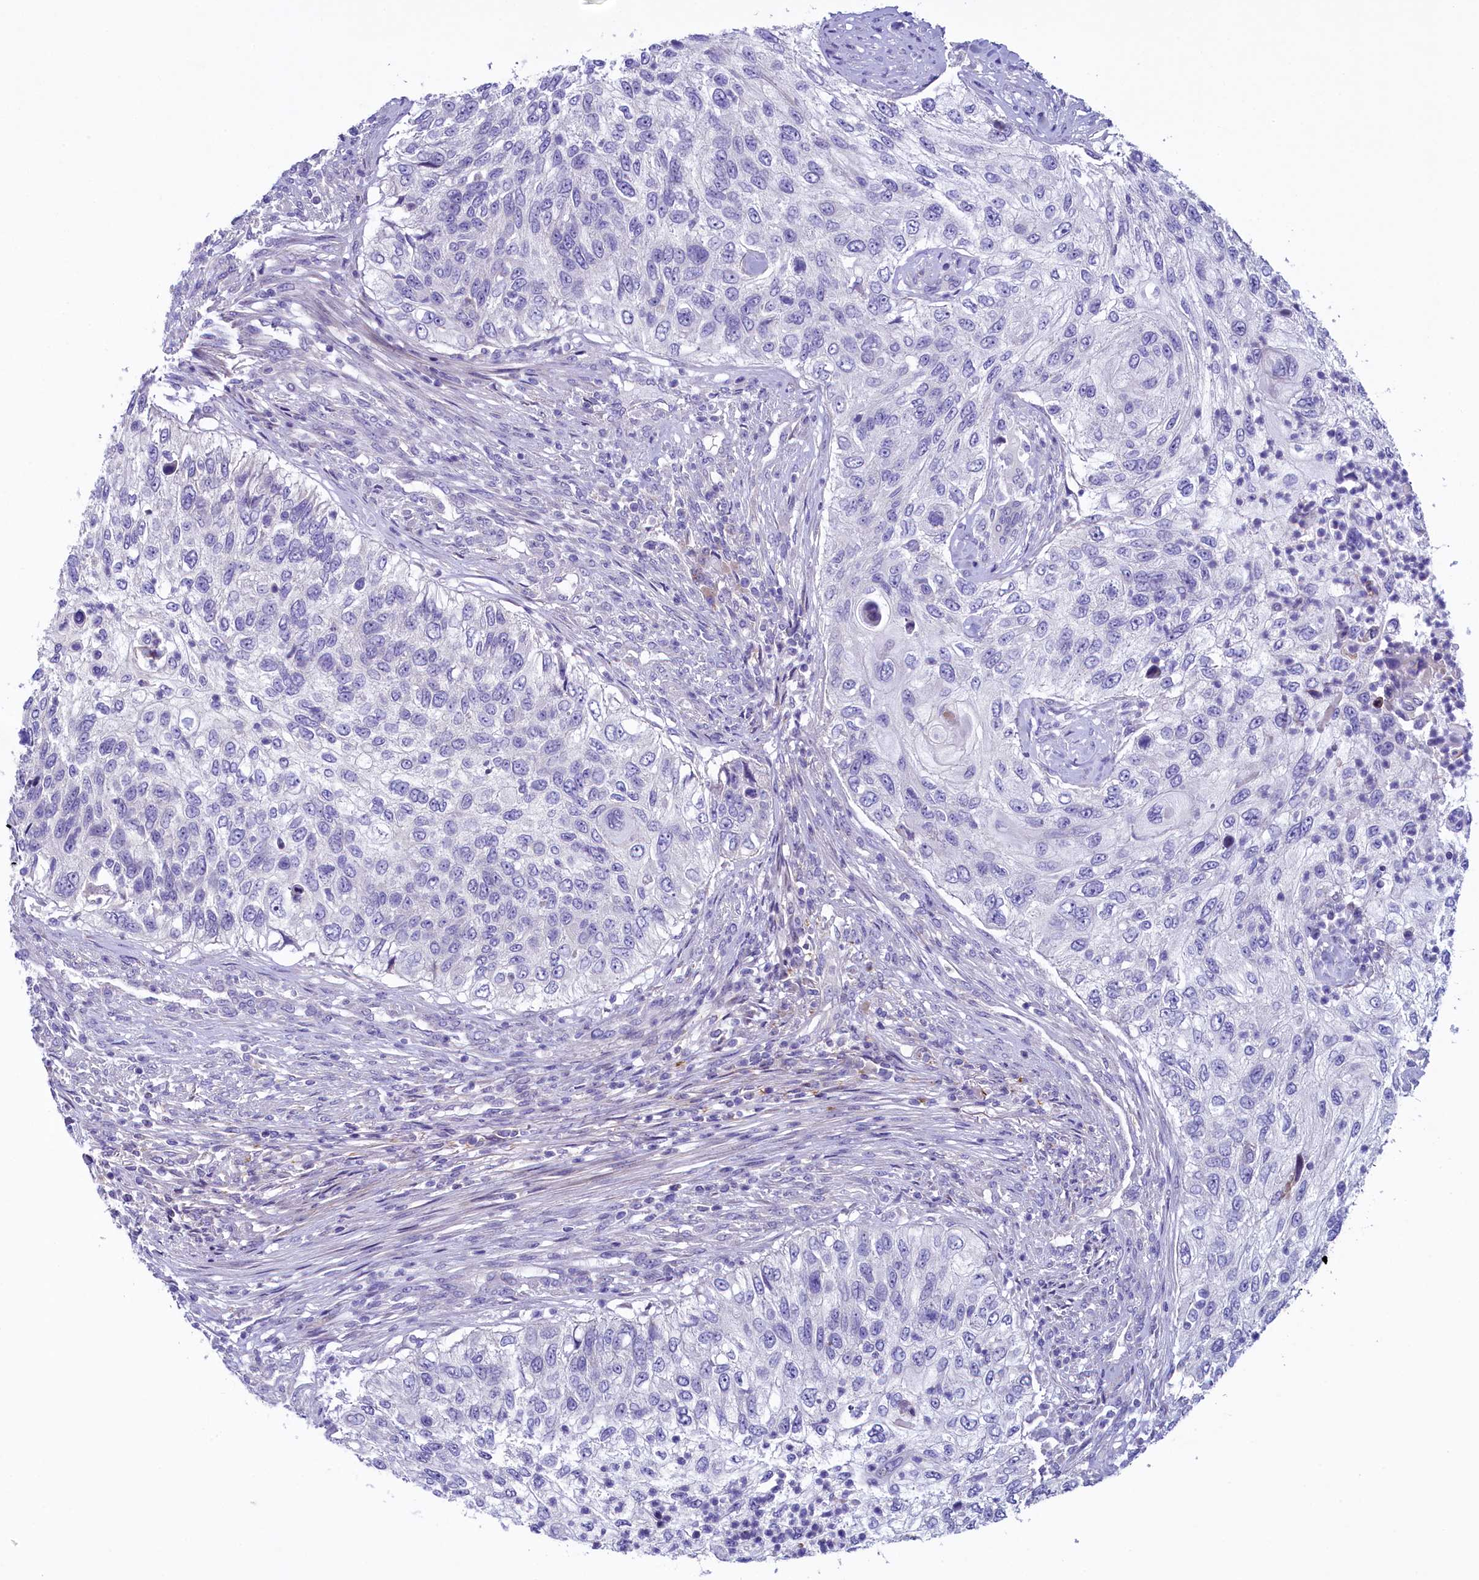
{"staining": {"intensity": "negative", "quantity": "none", "location": "none"}, "tissue": "urothelial cancer", "cell_type": "Tumor cells", "image_type": "cancer", "snomed": [{"axis": "morphology", "description": "Urothelial carcinoma, High grade"}, {"axis": "topography", "description": "Urinary bladder"}], "caption": "Immunohistochemistry of human high-grade urothelial carcinoma displays no staining in tumor cells.", "gene": "KRBOX5", "patient": {"sex": "female", "age": 60}}